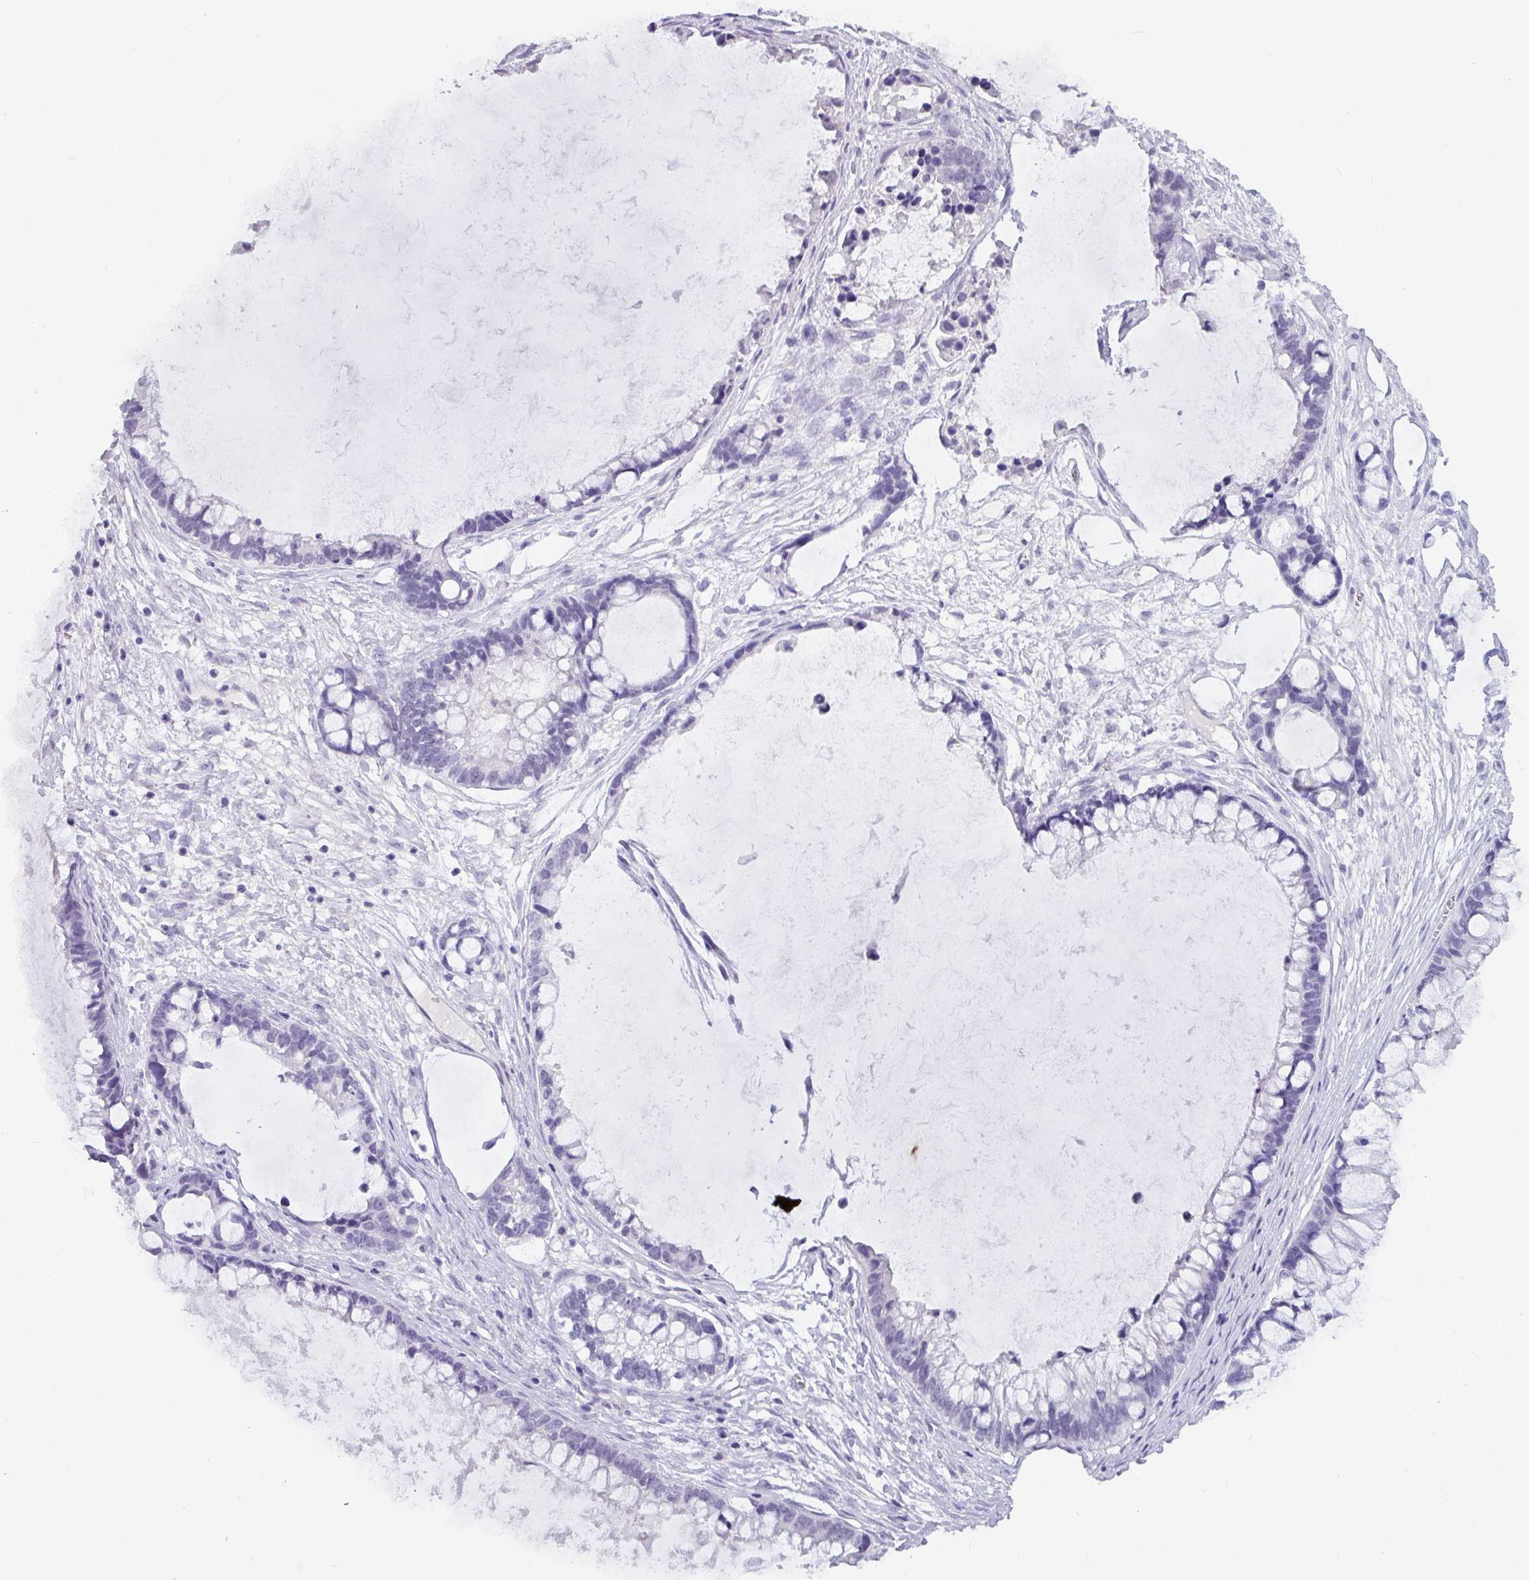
{"staining": {"intensity": "negative", "quantity": "none", "location": "none"}, "tissue": "ovarian cancer", "cell_type": "Tumor cells", "image_type": "cancer", "snomed": [{"axis": "morphology", "description": "Cystadenocarcinoma, mucinous, NOS"}, {"axis": "topography", "description": "Ovary"}], "caption": "This is an immunohistochemistry (IHC) micrograph of human ovarian cancer. There is no expression in tumor cells.", "gene": "ZNF524", "patient": {"sex": "female", "age": 63}}